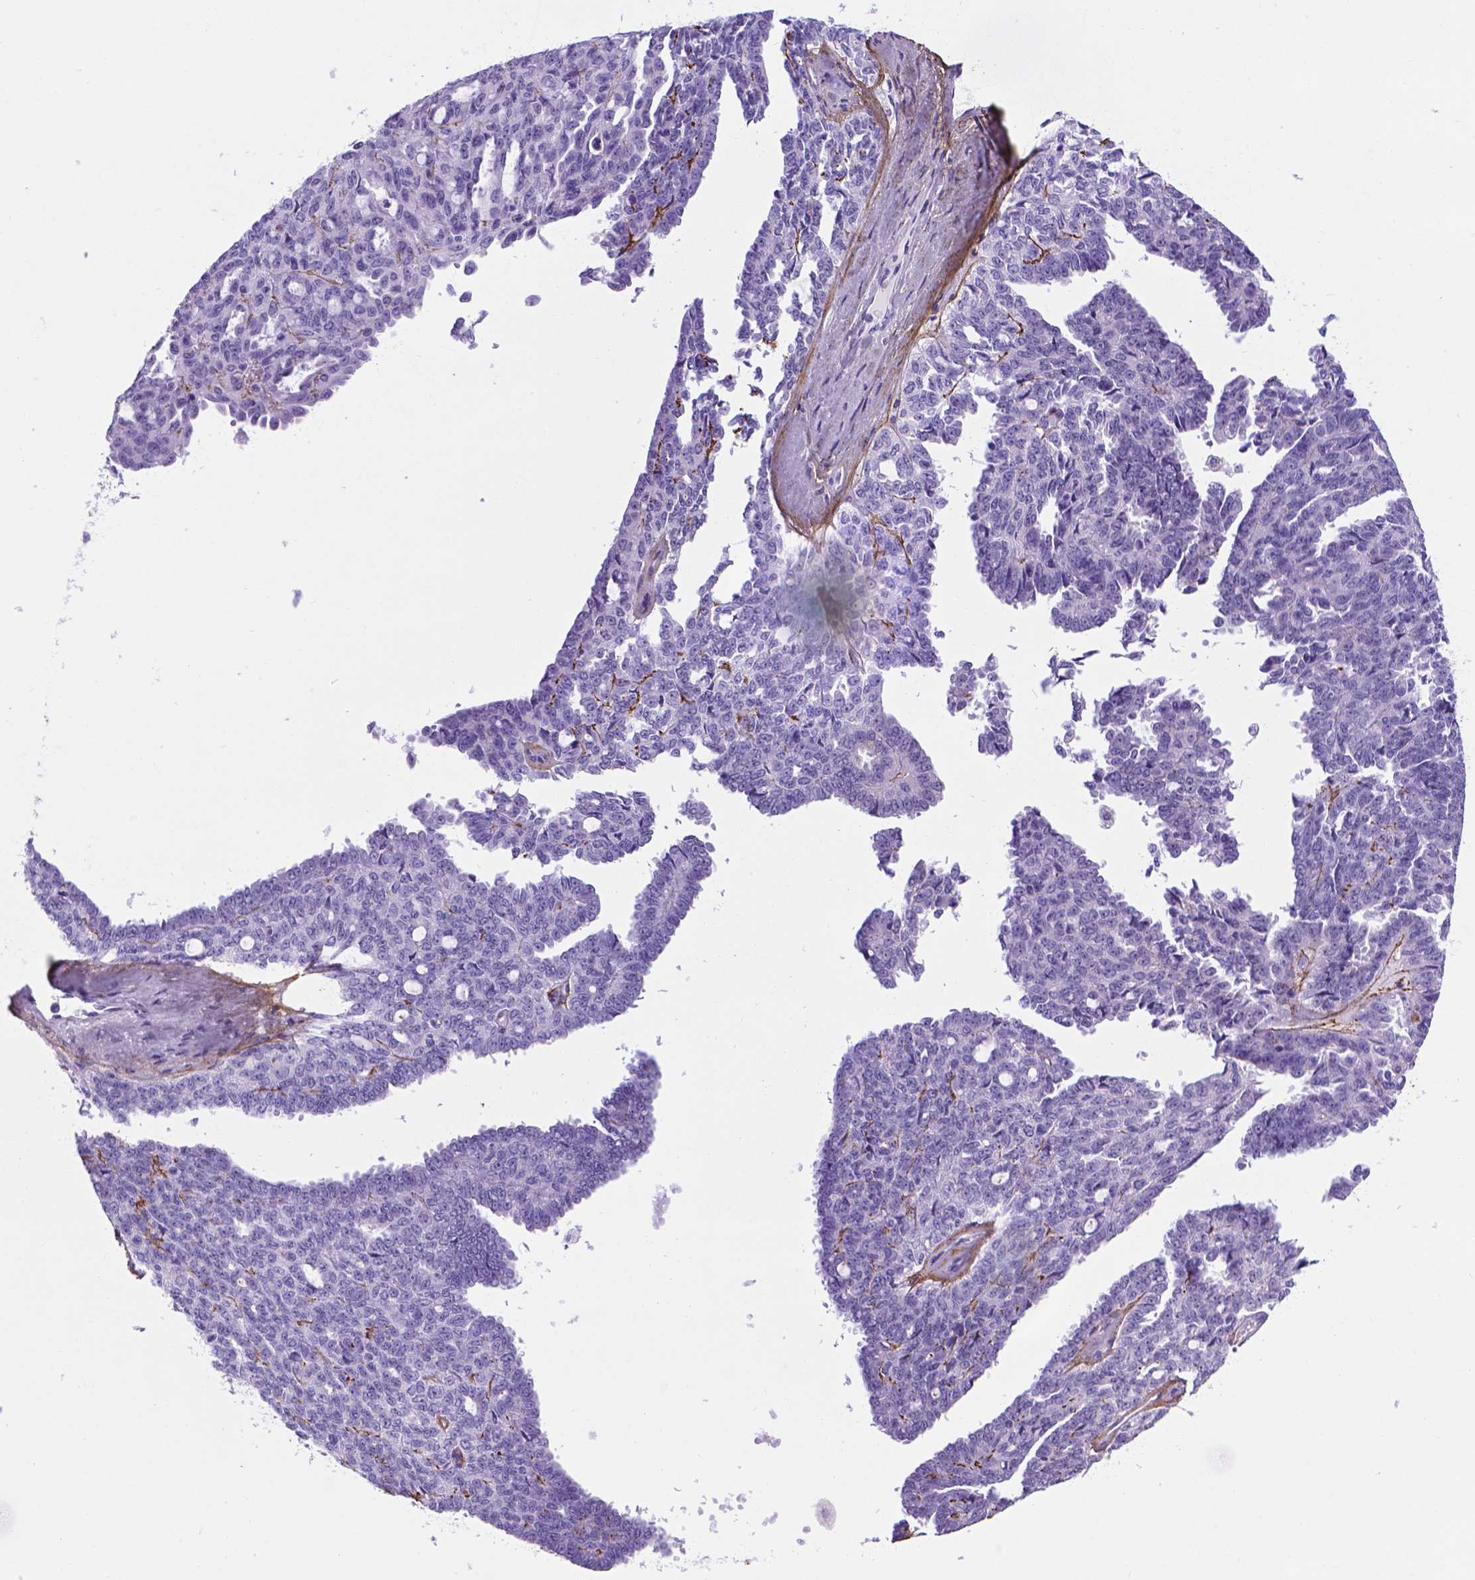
{"staining": {"intensity": "negative", "quantity": "none", "location": "none"}, "tissue": "ovarian cancer", "cell_type": "Tumor cells", "image_type": "cancer", "snomed": [{"axis": "morphology", "description": "Cystadenocarcinoma, serous, NOS"}, {"axis": "topography", "description": "Ovary"}], "caption": "Immunohistochemistry of ovarian serous cystadenocarcinoma displays no positivity in tumor cells.", "gene": "MFAP2", "patient": {"sex": "female", "age": 71}}